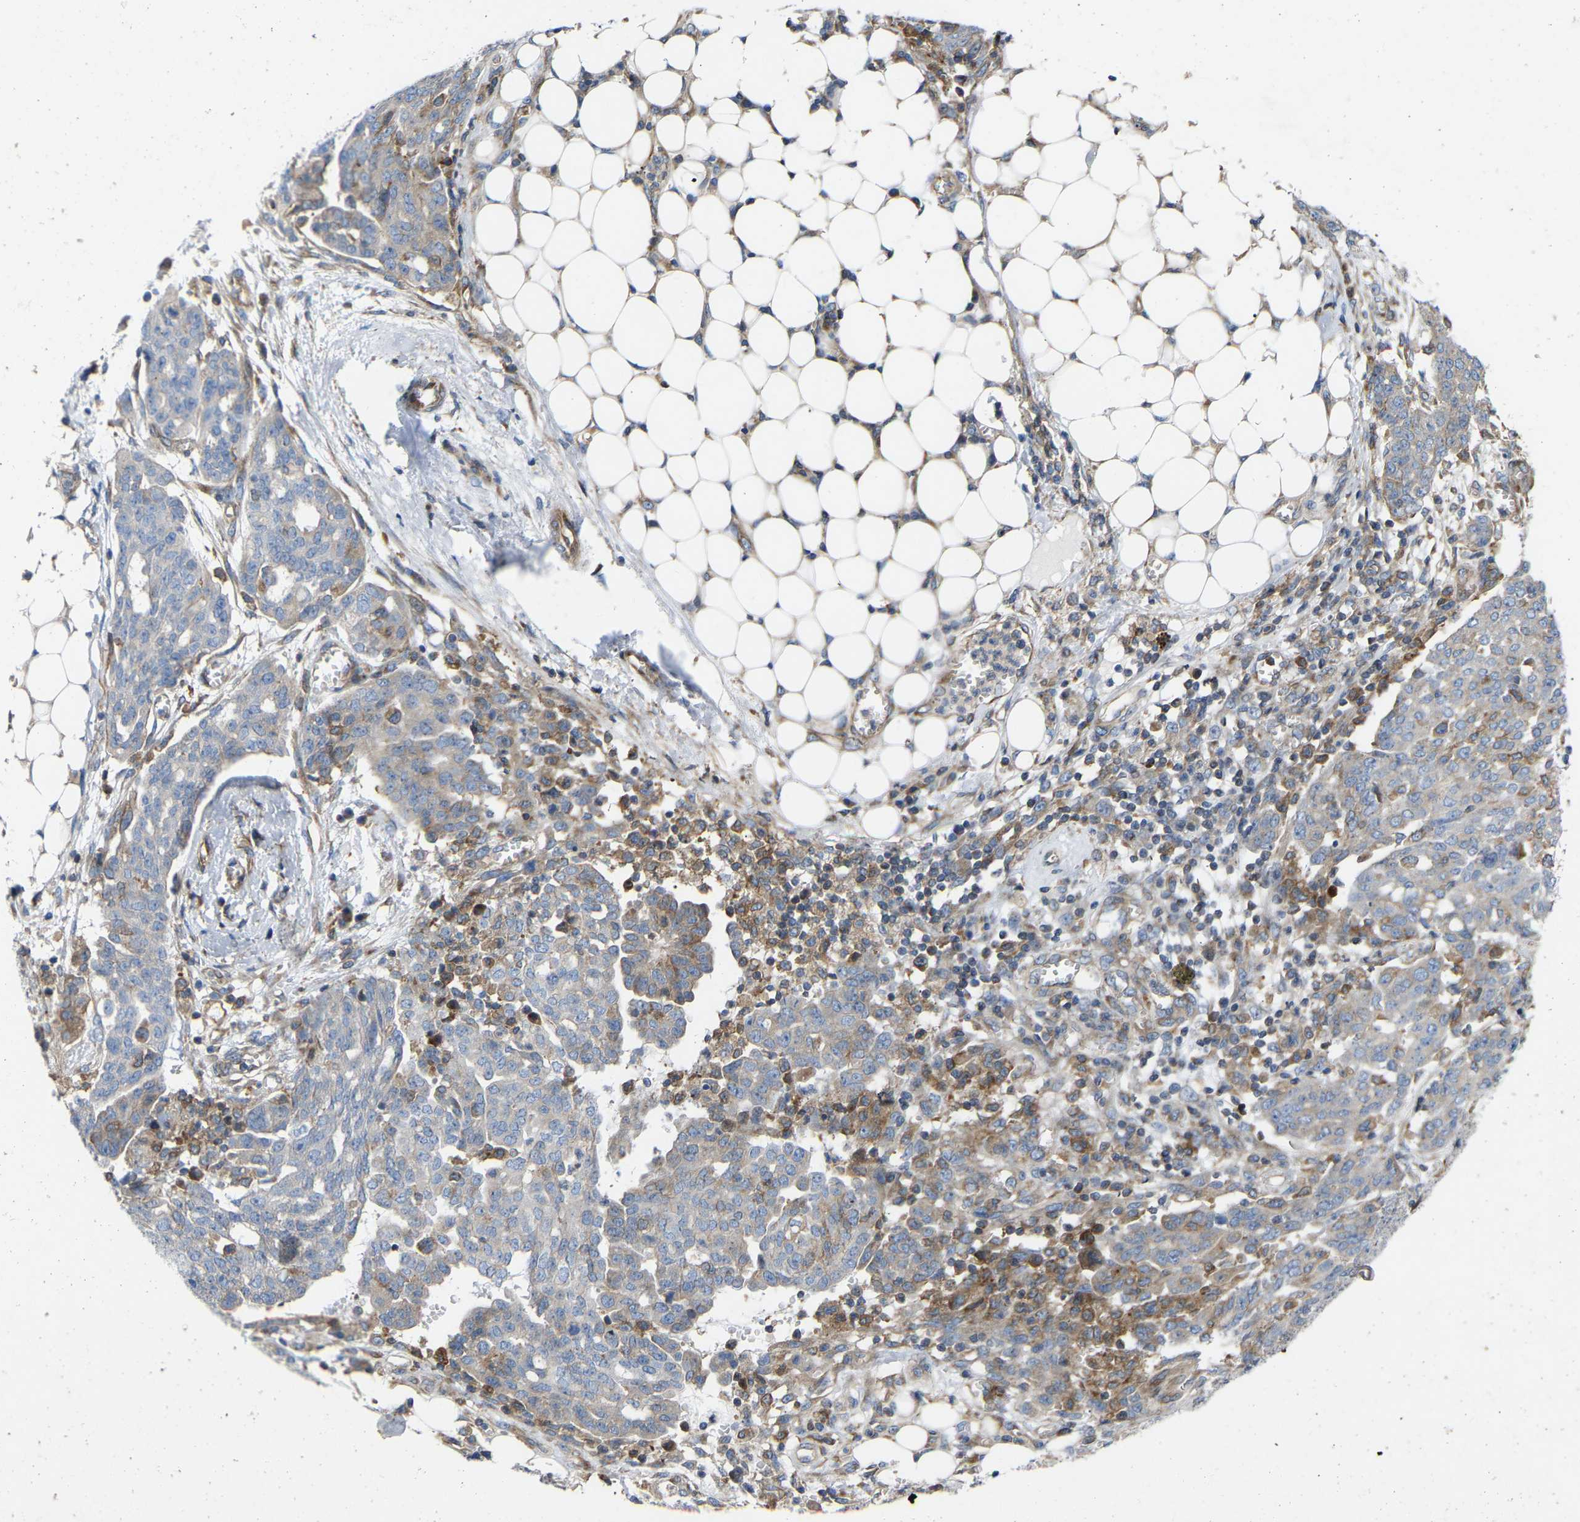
{"staining": {"intensity": "negative", "quantity": "none", "location": "none"}, "tissue": "ovarian cancer", "cell_type": "Tumor cells", "image_type": "cancer", "snomed": [{"axis": "morphology", "description": "Cystadenocarcinoma, serous, NOS"}, {"axis": "topography", "description": "Soft tissue"}, {"axis": "topography", "description": "Ovary"}], "caption": "Immunohistochemistry (IHC) of human ovarian serous cystadenocarcinoma displays no positivity in tumor cells.", "gene": "TOR1B", "patient": {"sex": "female", "age": 57}}